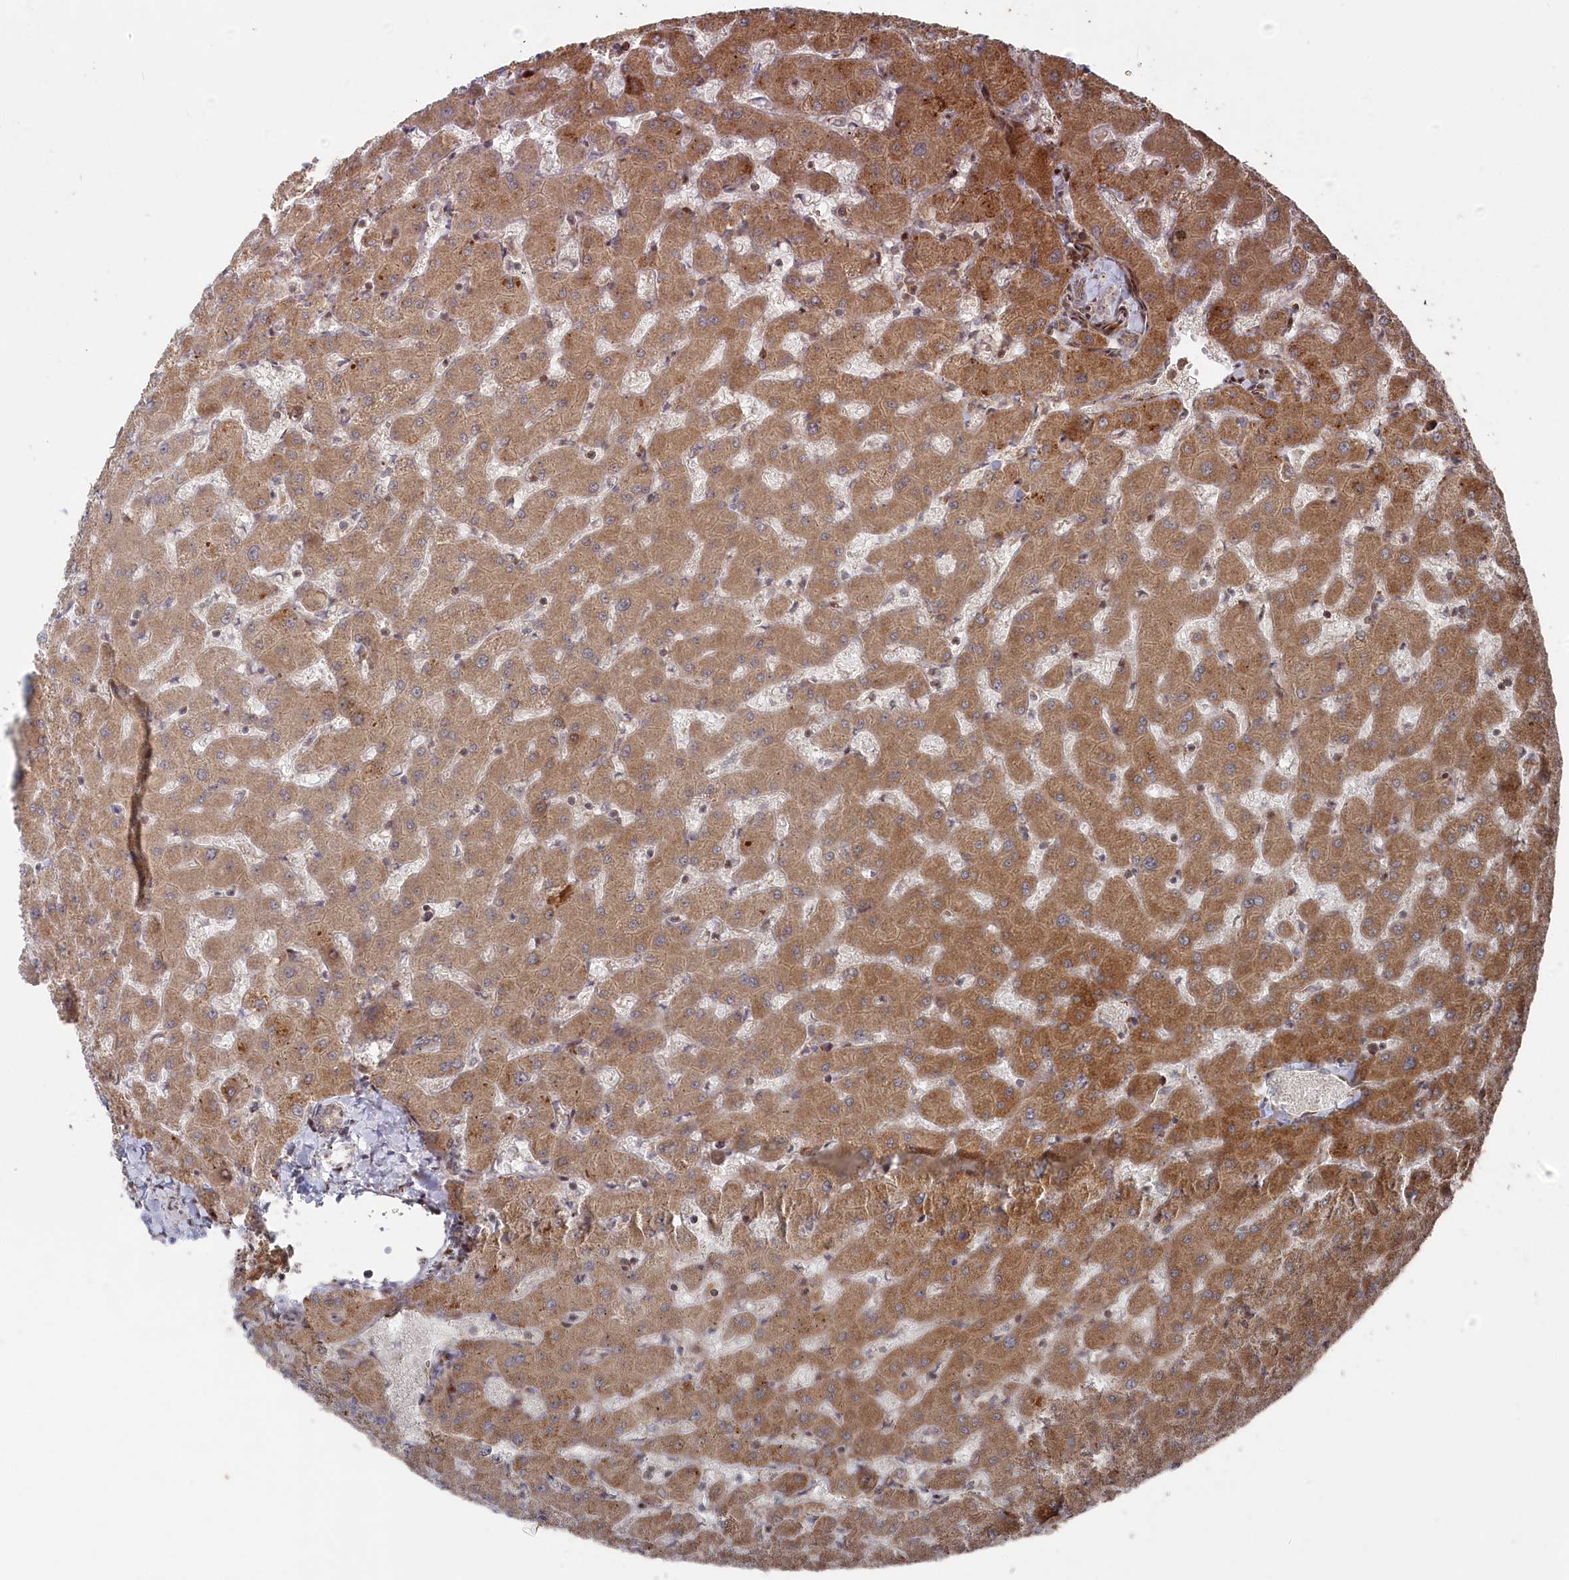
{"staining": {"intensity": "moderate", "quantity": "25%-75%", "location": "cytoplasmic/membranous"}, "tissue": "liver", "cell_type": "Cholangiocytes", "image_type": "normal", "snomed": [{"axis": "morphology", "description": "Normal tissue, NOS"}, {"axis": "topography", "description": "Liver"}], "caption": "This is an image of immunohistochemistry (IHC) staining of unremarkable liver, which shows moderate staining in the cytoplasmic/membranous of cholangiocytes.", "gene": "POLR3A", "patient": {"sex": "female", "age": 63}}